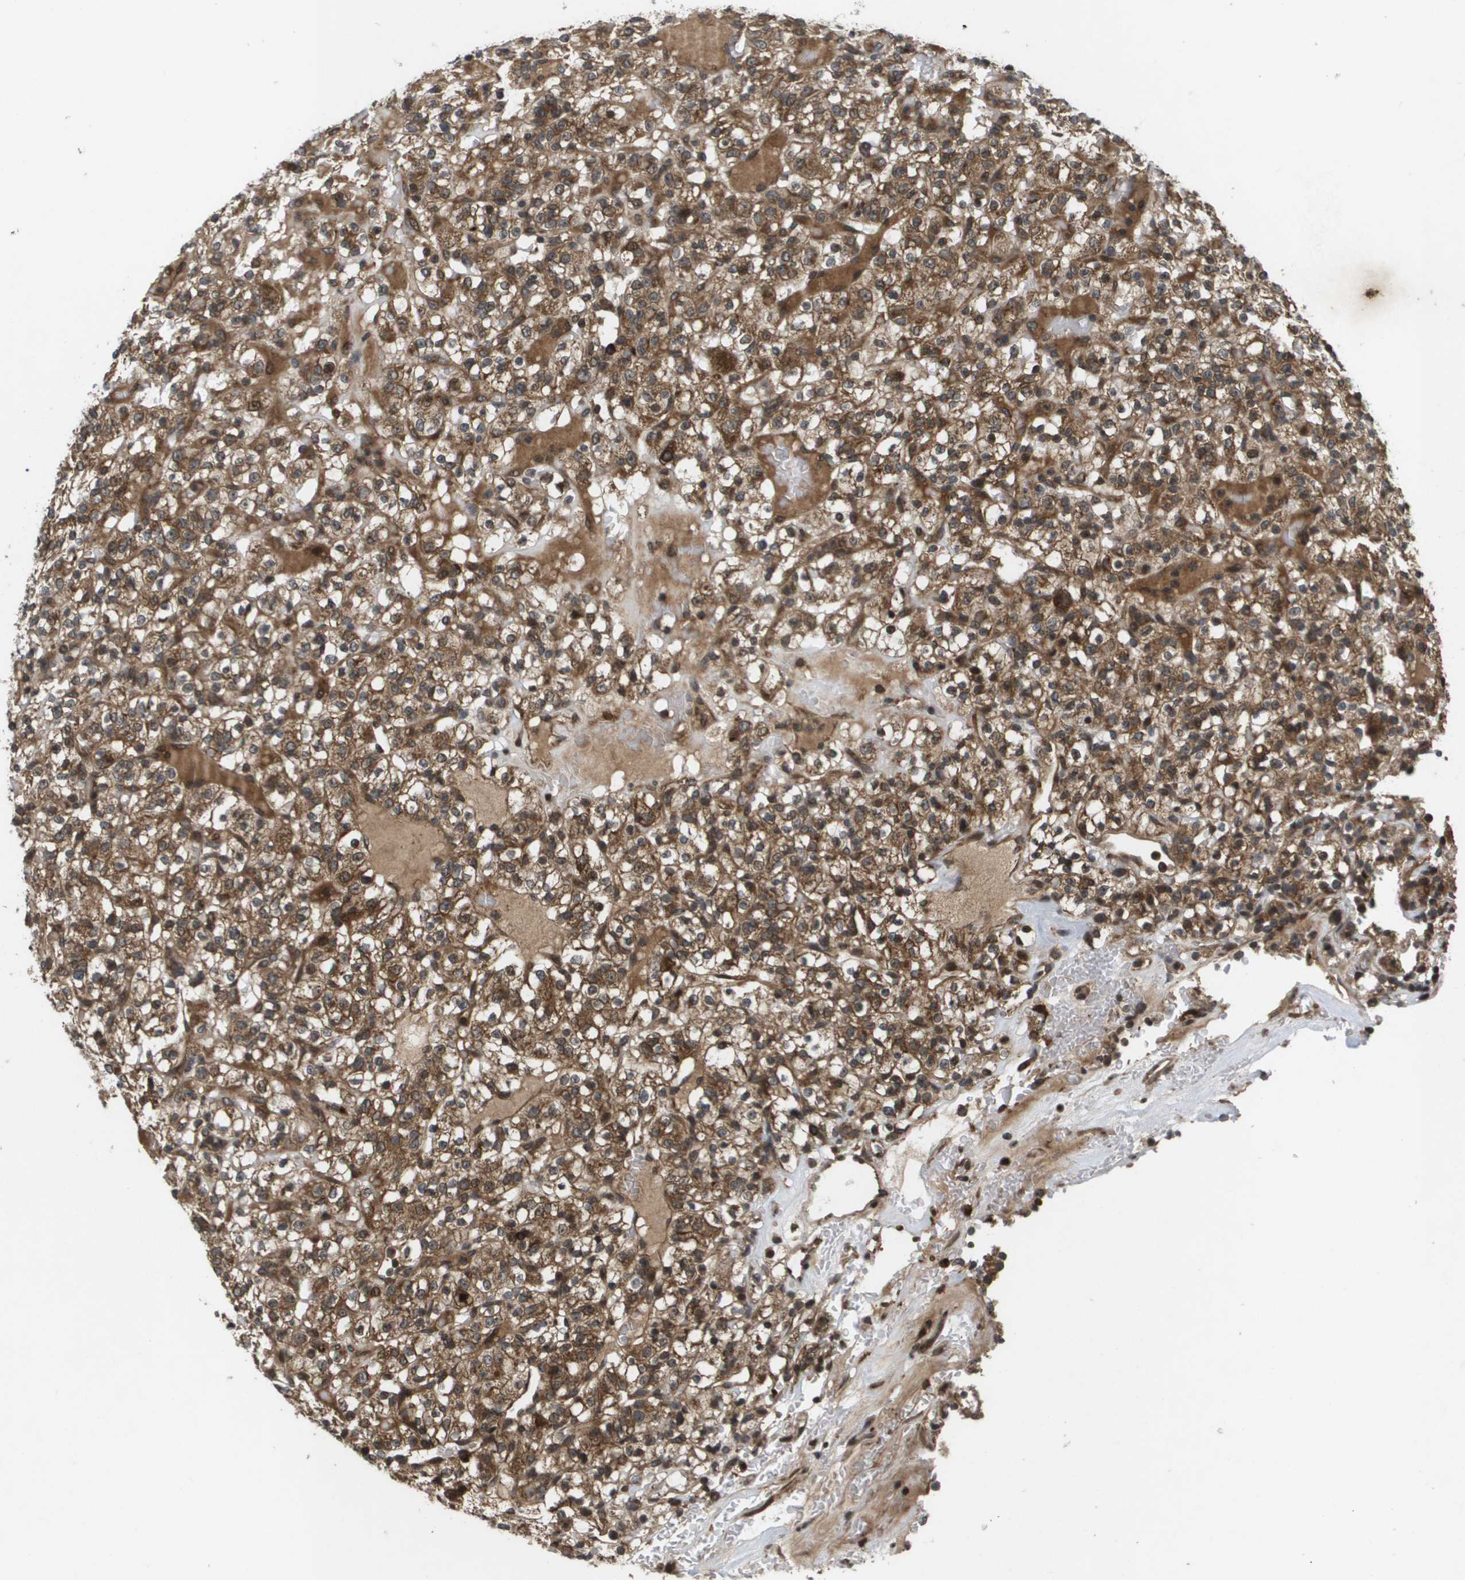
{"staining": {"intensity": "moderate", "quantity": ">75%", "location": "cytoplasmic/membranous"}, "tissue": "renal cancer", "cell_type": "Tumor cells", "image_type": "cancer", "snomed": [{"axis": "morphology", "description": "Normal tissue, NOS"}, {"axis": "morphology", "description": "Adenocarcinoma, NOS"}, {"axis": "topography", "description": "Kidney"}], "caption": "Immunohistochemical staining of human renal cancer (adenocarcinoma) reveals moderate cytoplasmic/membranous protein expression in about >75% of tumor cells.", "gene": "KIF11", "patient": {"sex": "female", "age": 72}}